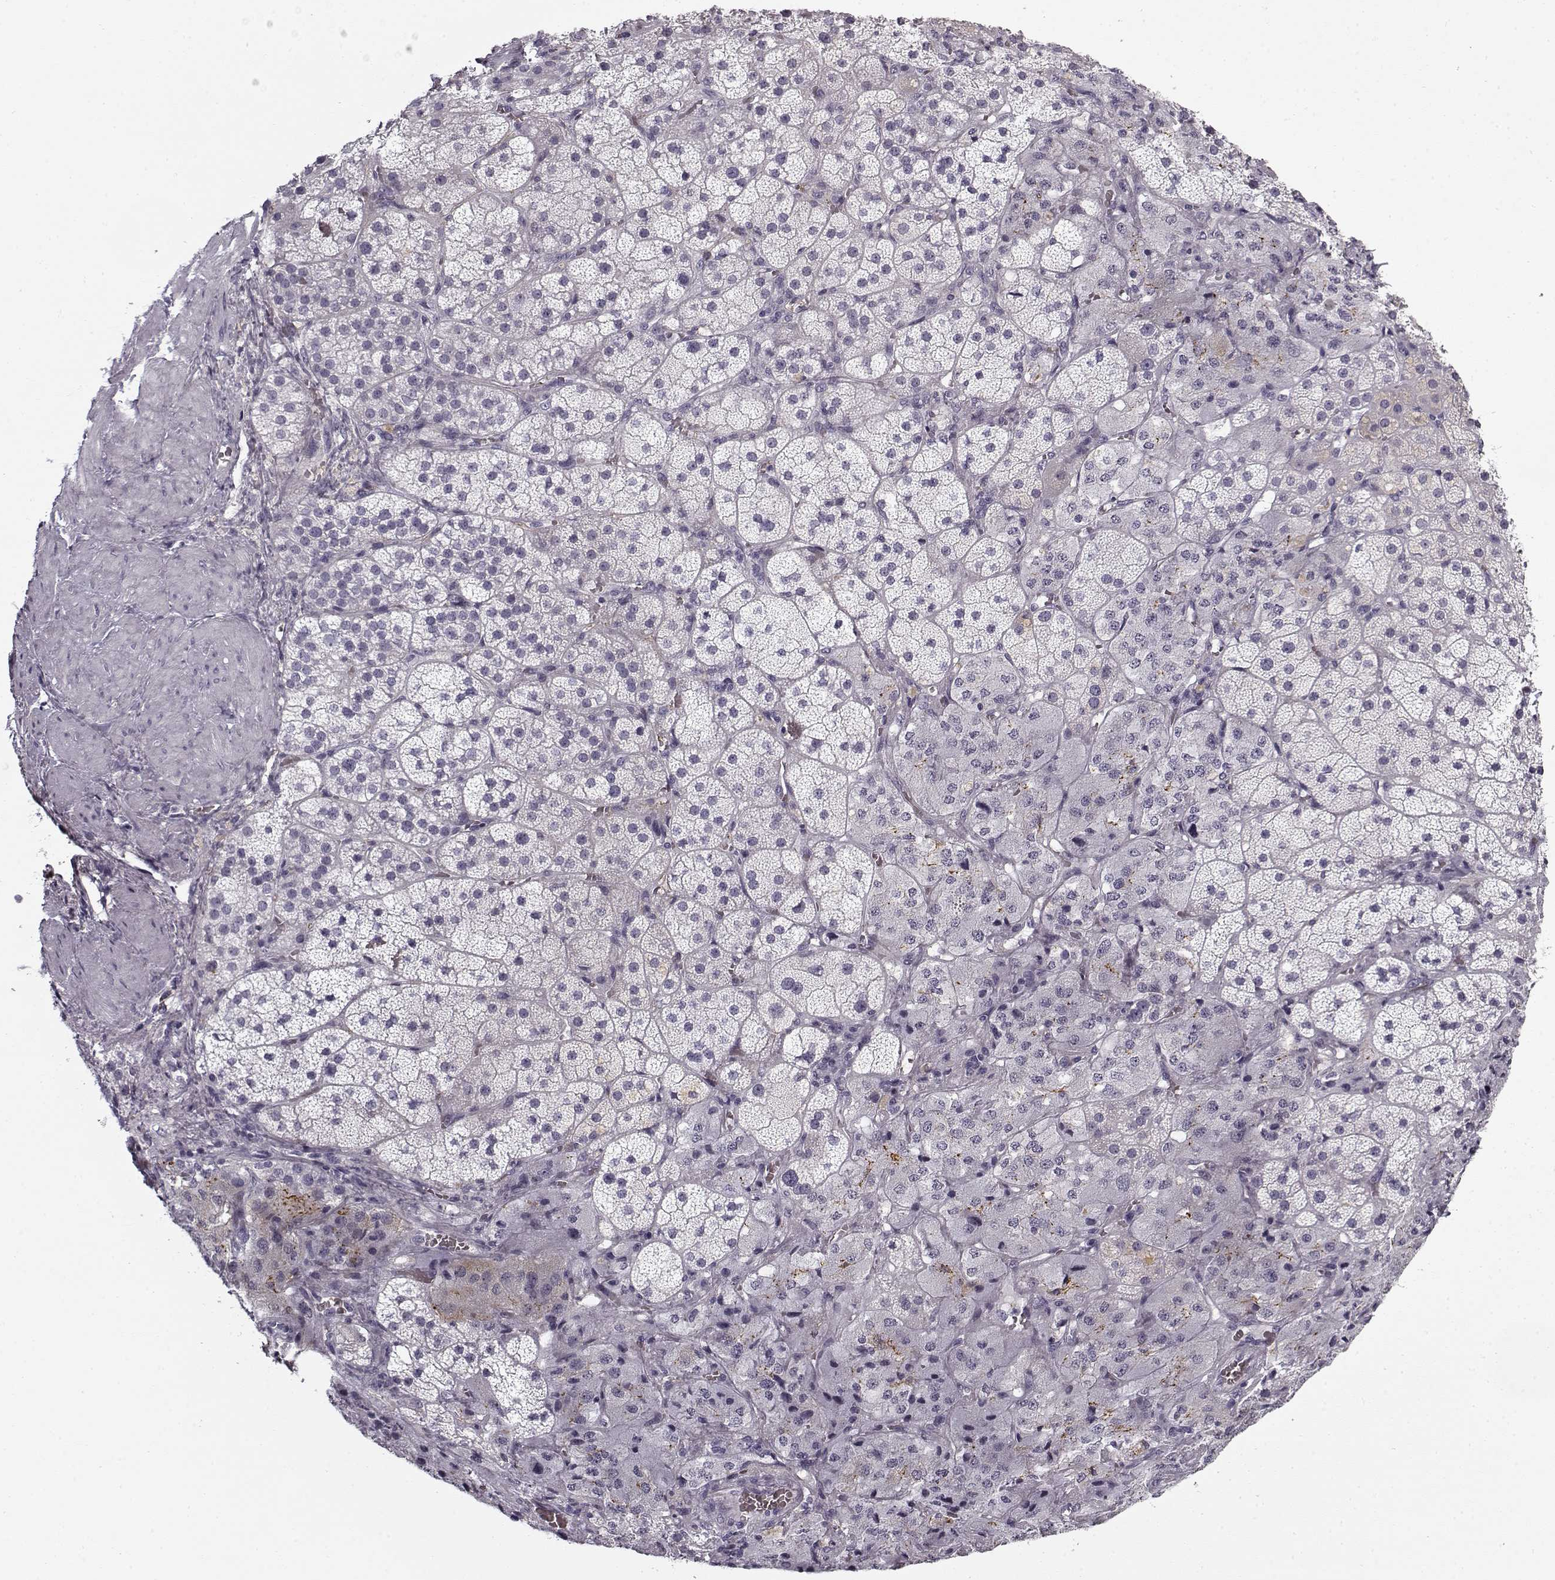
{"staining": {"intensity": "negative", "quantity": "none", "location": "none"}, "tissue": "adrenal gland", "cell_type": "Glandular cells", "image_type": "normal", "snomed": [{"axis": "morphology", "description": "Normal tissue, NOS"}, {"axis": "topography", "description": "Adrenal gland"}], "caption": "The image reveals no staining of glandular cells in normal adrenal gland. Nuclei are stained in blue.", "gene": "SNCA", "patient": {"sex": "male", "age": 57}}